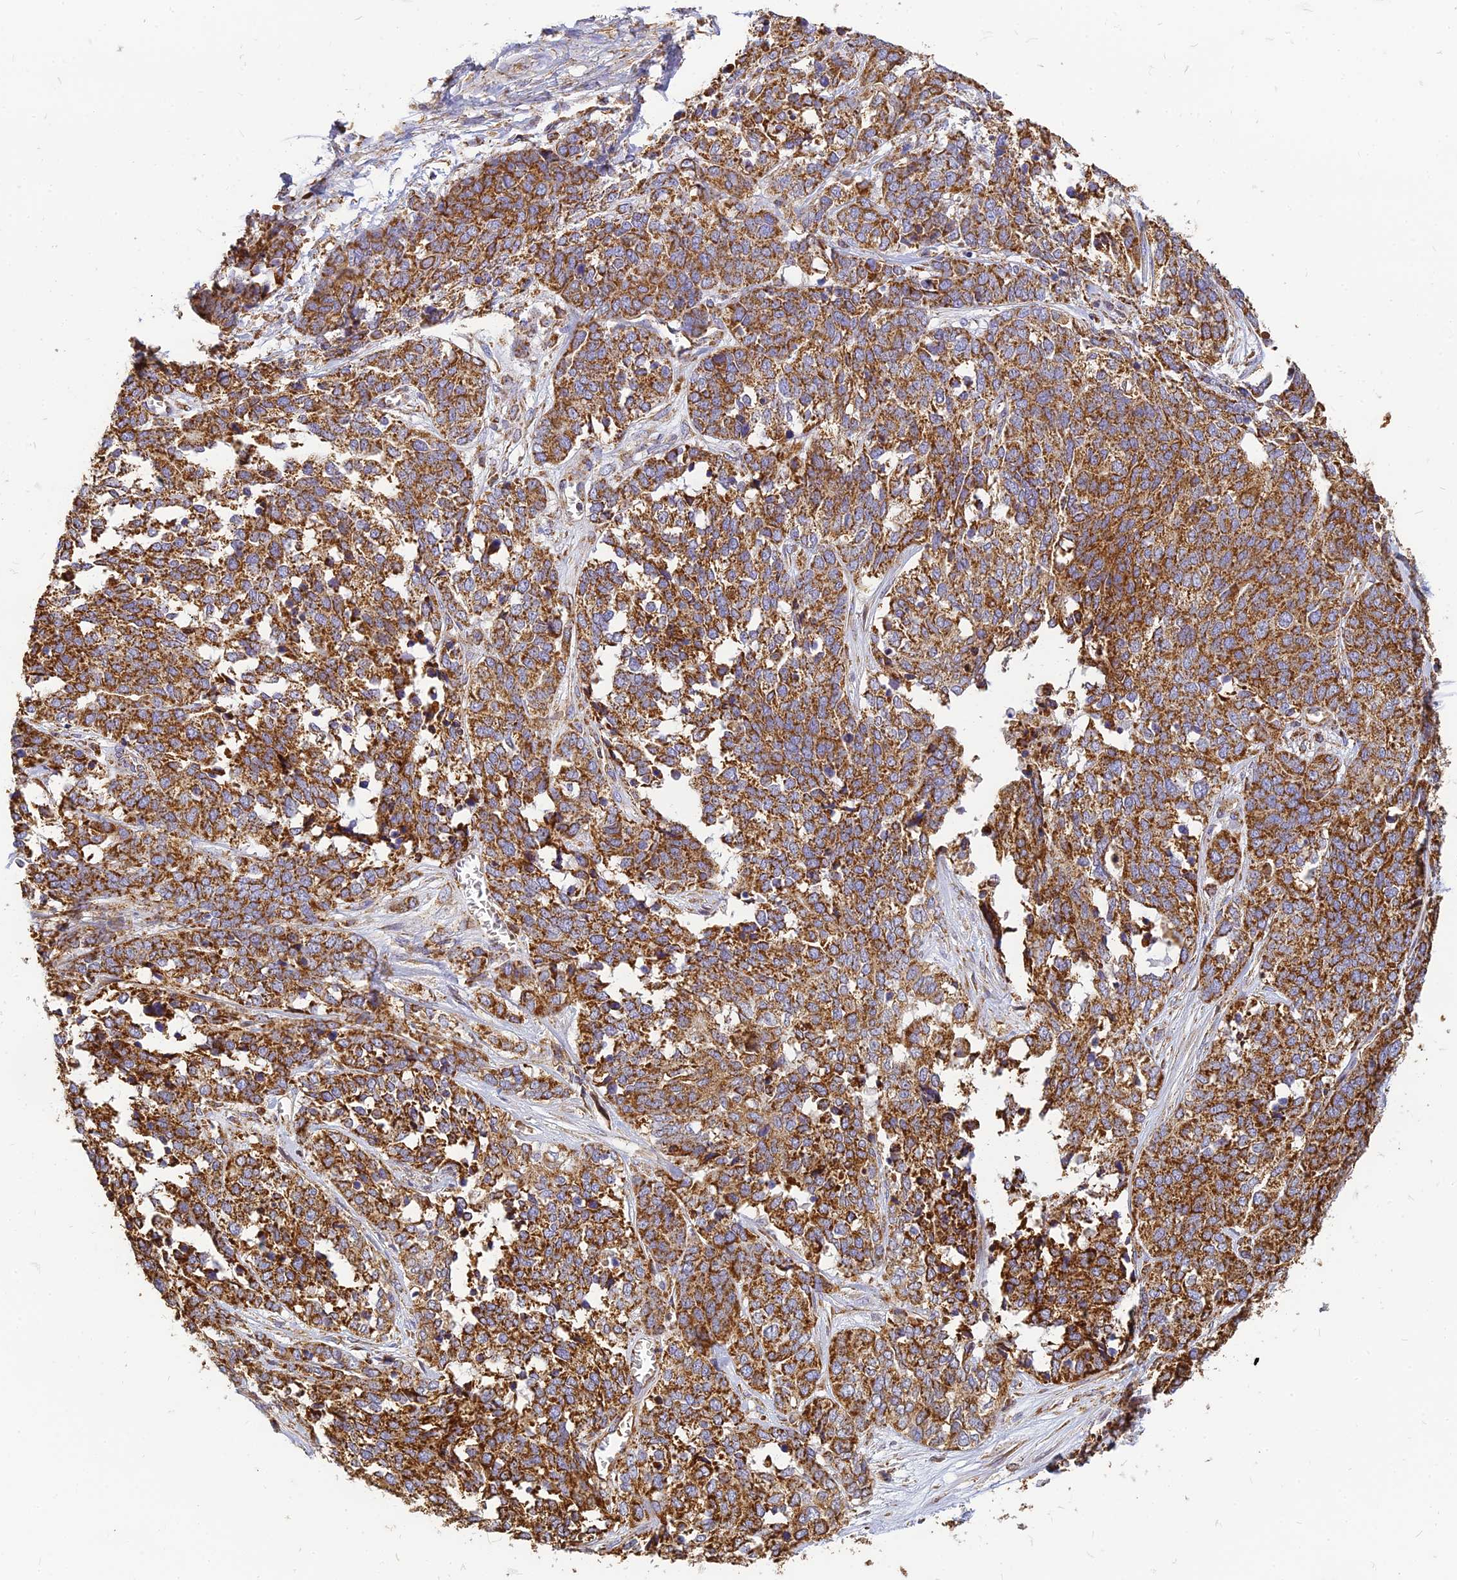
{"staining": {"intensity": "strong", "quantity": ">75%", "location": "cytoplasmic/membranous"}, "tissue": "ovarian cancer", "cell_type": "Tumor cells", "image_type": "cancer", "snomed": [{"axis": "morphology", "description": "Cystadenocarcinoma, serous, NOS"}, {"axis": "topography", "description": "Ovary"}], "caption": "The image demonstrates a brown stain indicating the presence of a protein in the cytoplasmic/membranous of tumor cells in ovarian serous cystadenocarcinoma.", "gene": "THUMPD2", "patient": {"sex": "female", "age": 44}}